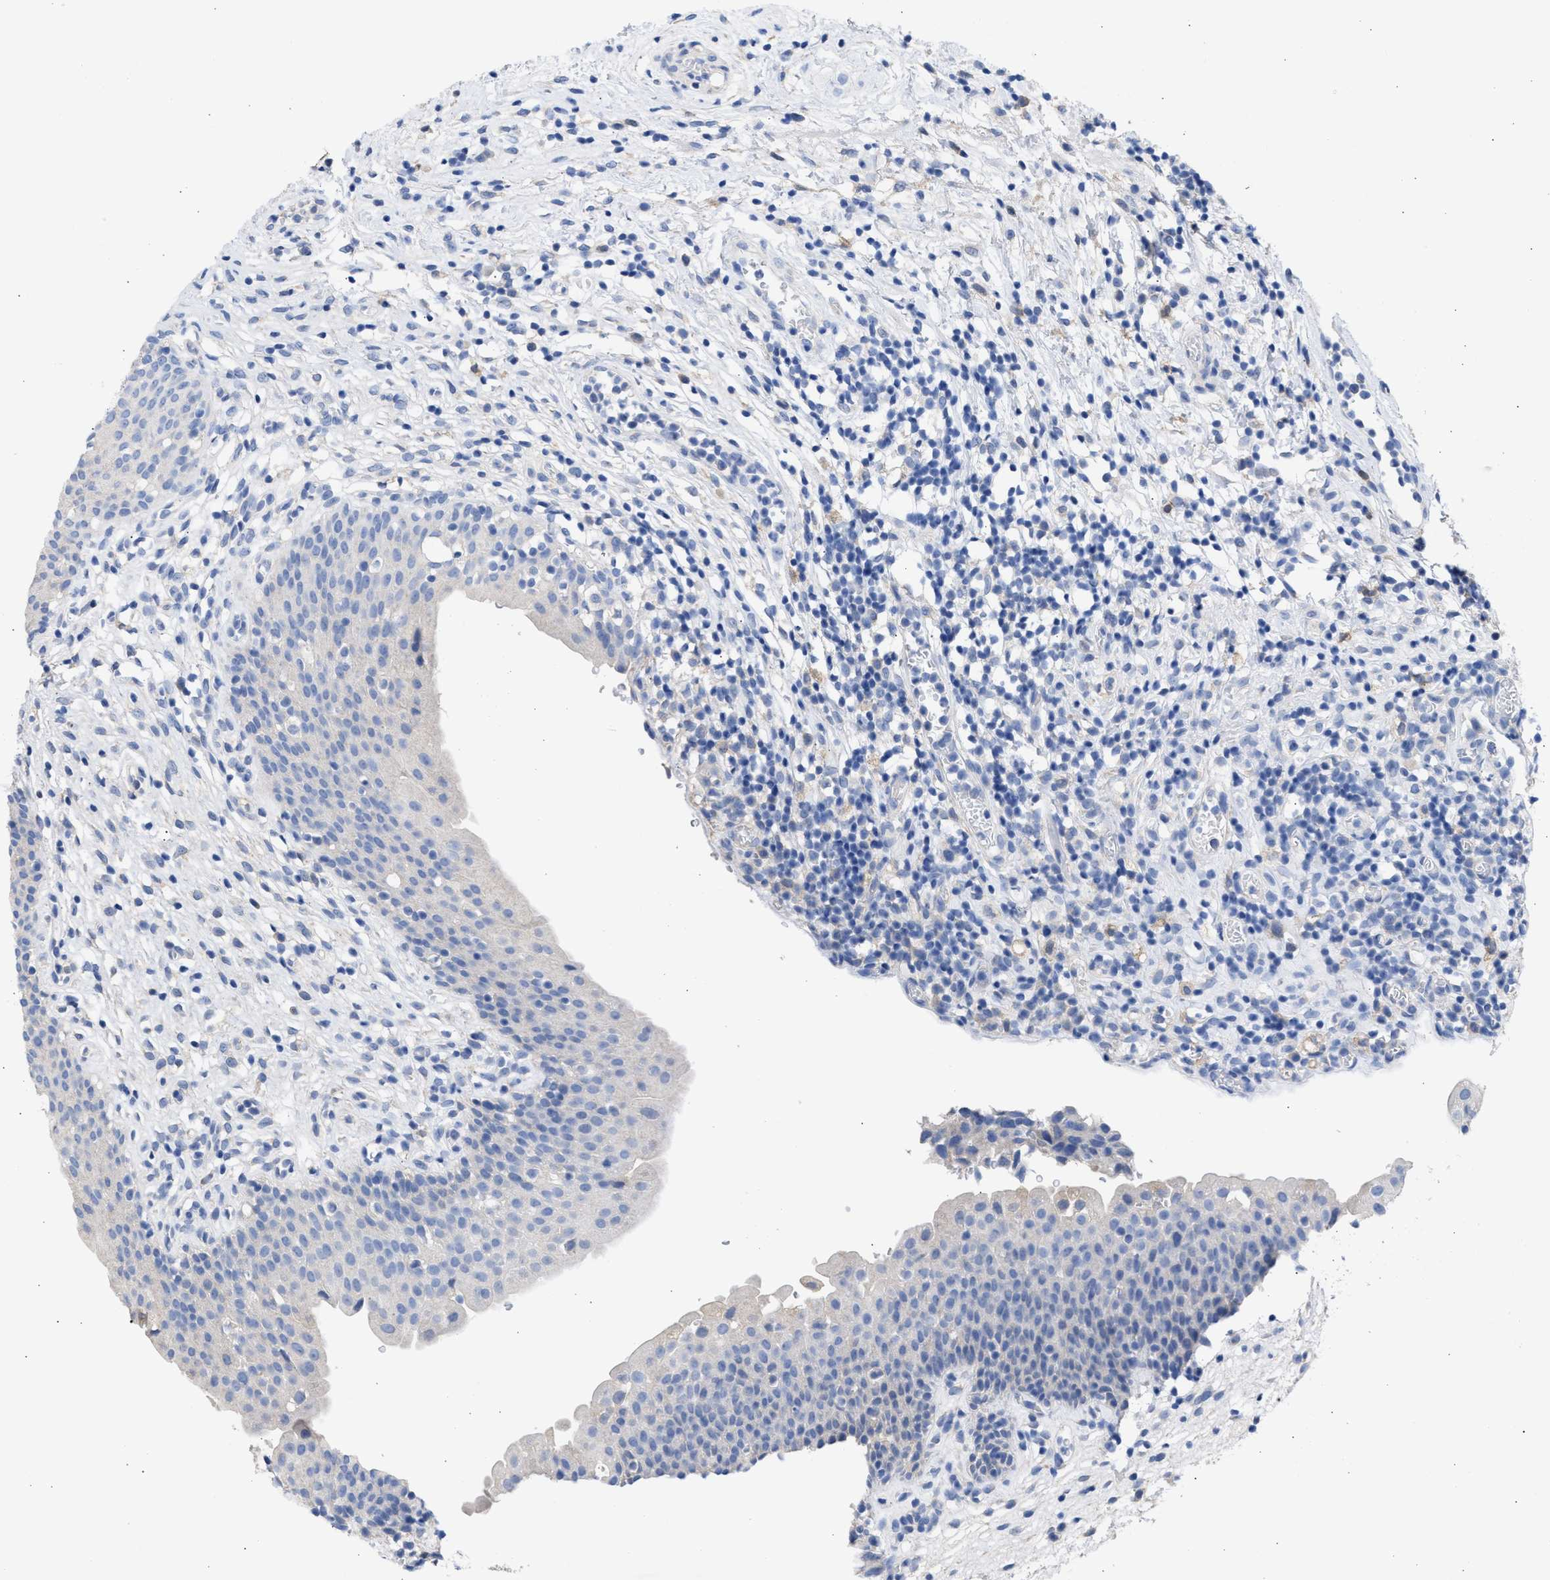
{"staining": {"intensity": "negative", "quantity": "none", "location": "none"}, "tissue": "urinary bladder", "cell_type": "Urothelial cells", "image_type": "normal", "snomed": [{"axis": "morphology", "description": "Normal tissue, NOS"}, {"axis": "topography", "description": "Urinary bladder"}], "caption": "IHC of benign human urinary bladder shows no positivity in urothelial cells.", "gene": "RSPH1", "patient": {"sex": "male", "age": 37}}